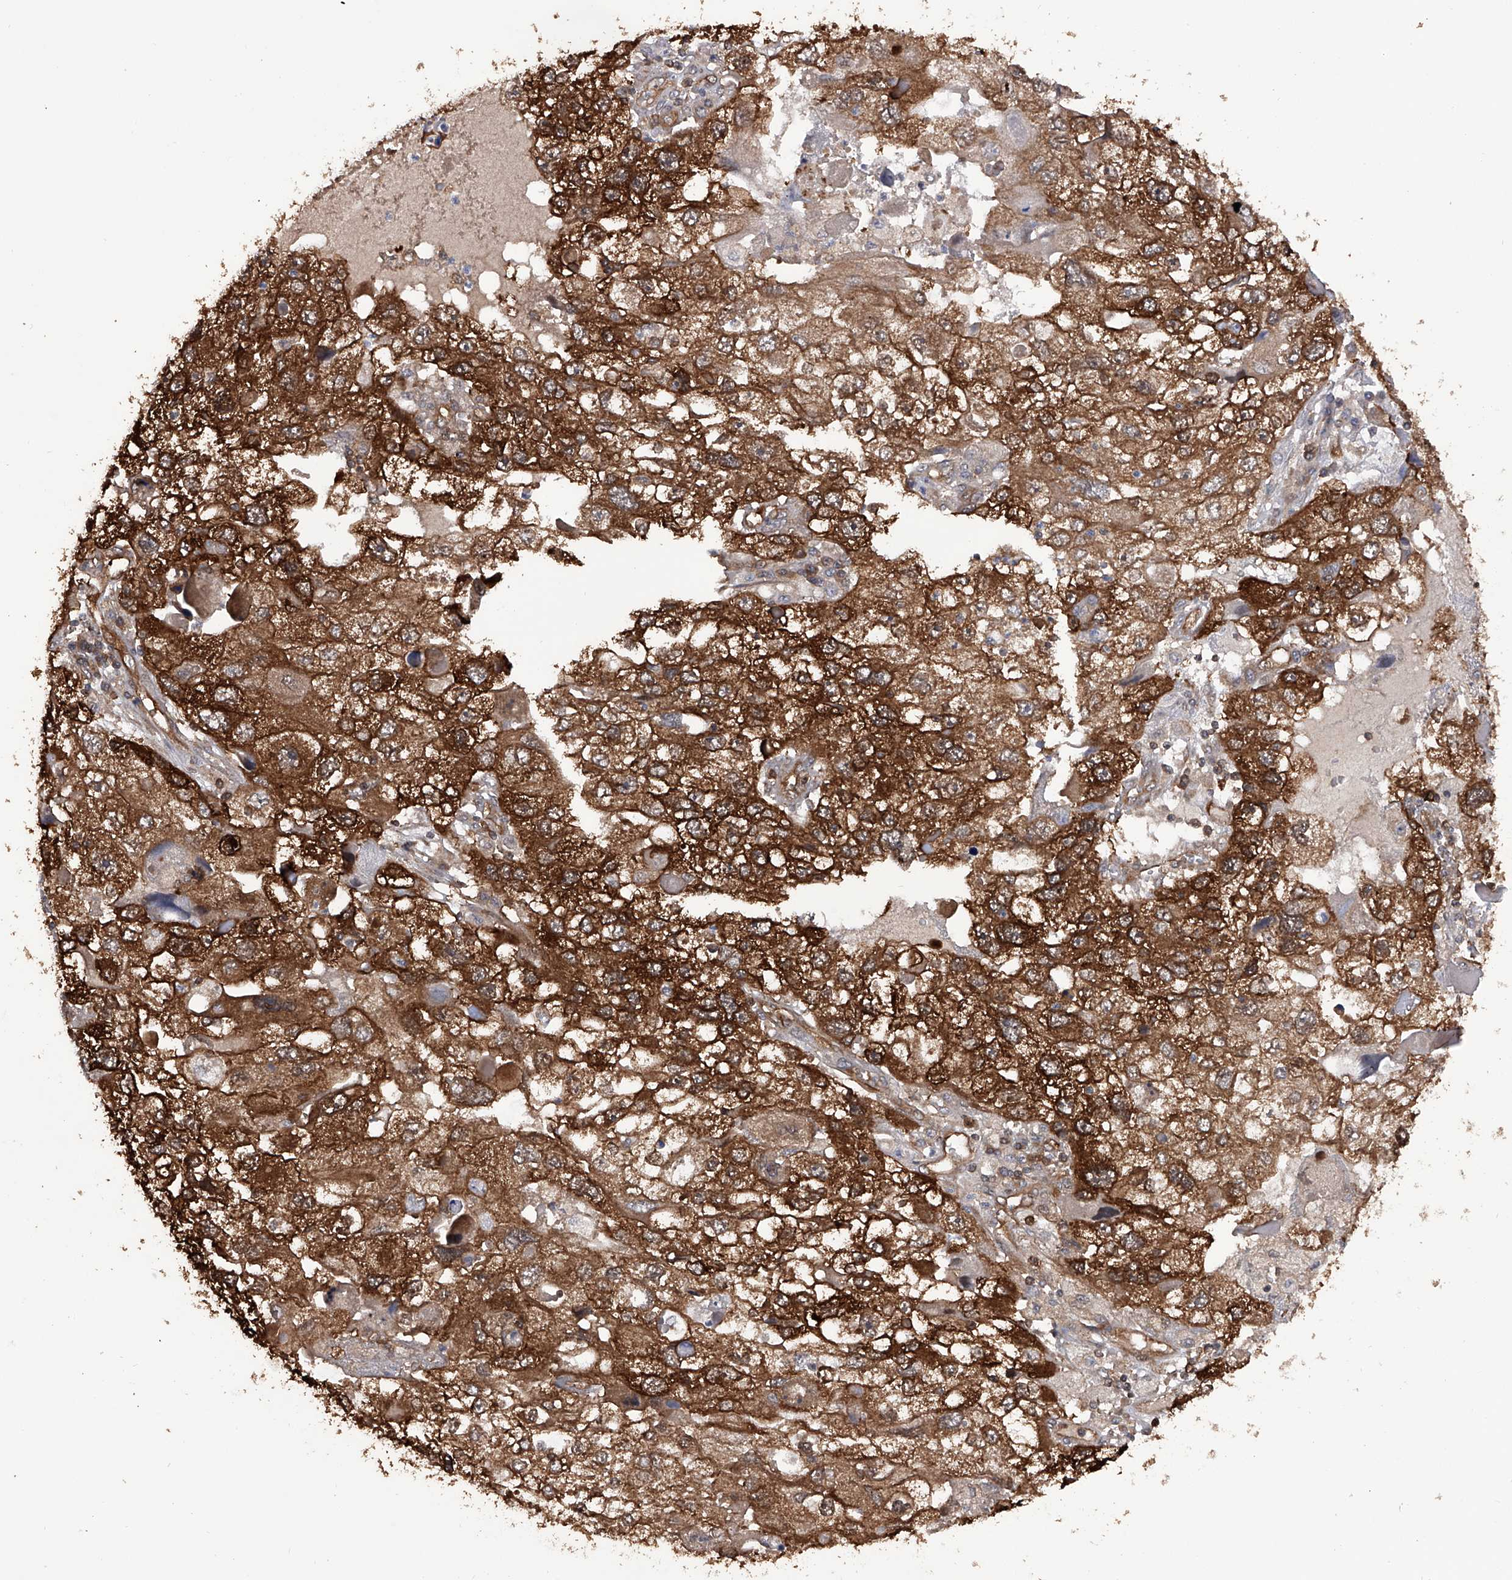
{"staining": {"intensity": "strong", "quantity": ">75%", "location": "cytoplasmic/membranous"}, "tissue": "endometrial cancer", "cell_type": "Tumor cells", "image_type": "cancer", "snomed": [{"axis": "morphology", "description": "Adenocarcinoma, NOS"}, {"axis": "topography", "description": "Endometrium"}], "caption": "High-power microscopy captured an IHC photomicrograph of endometrial cancer, revealing strong cytoplasmic/membranous expression in approximately >75% of tumor cells. Nuclei are stained in blue.", "gene": "NUDT17", "patient": {"sex": "female", "age": 49}}